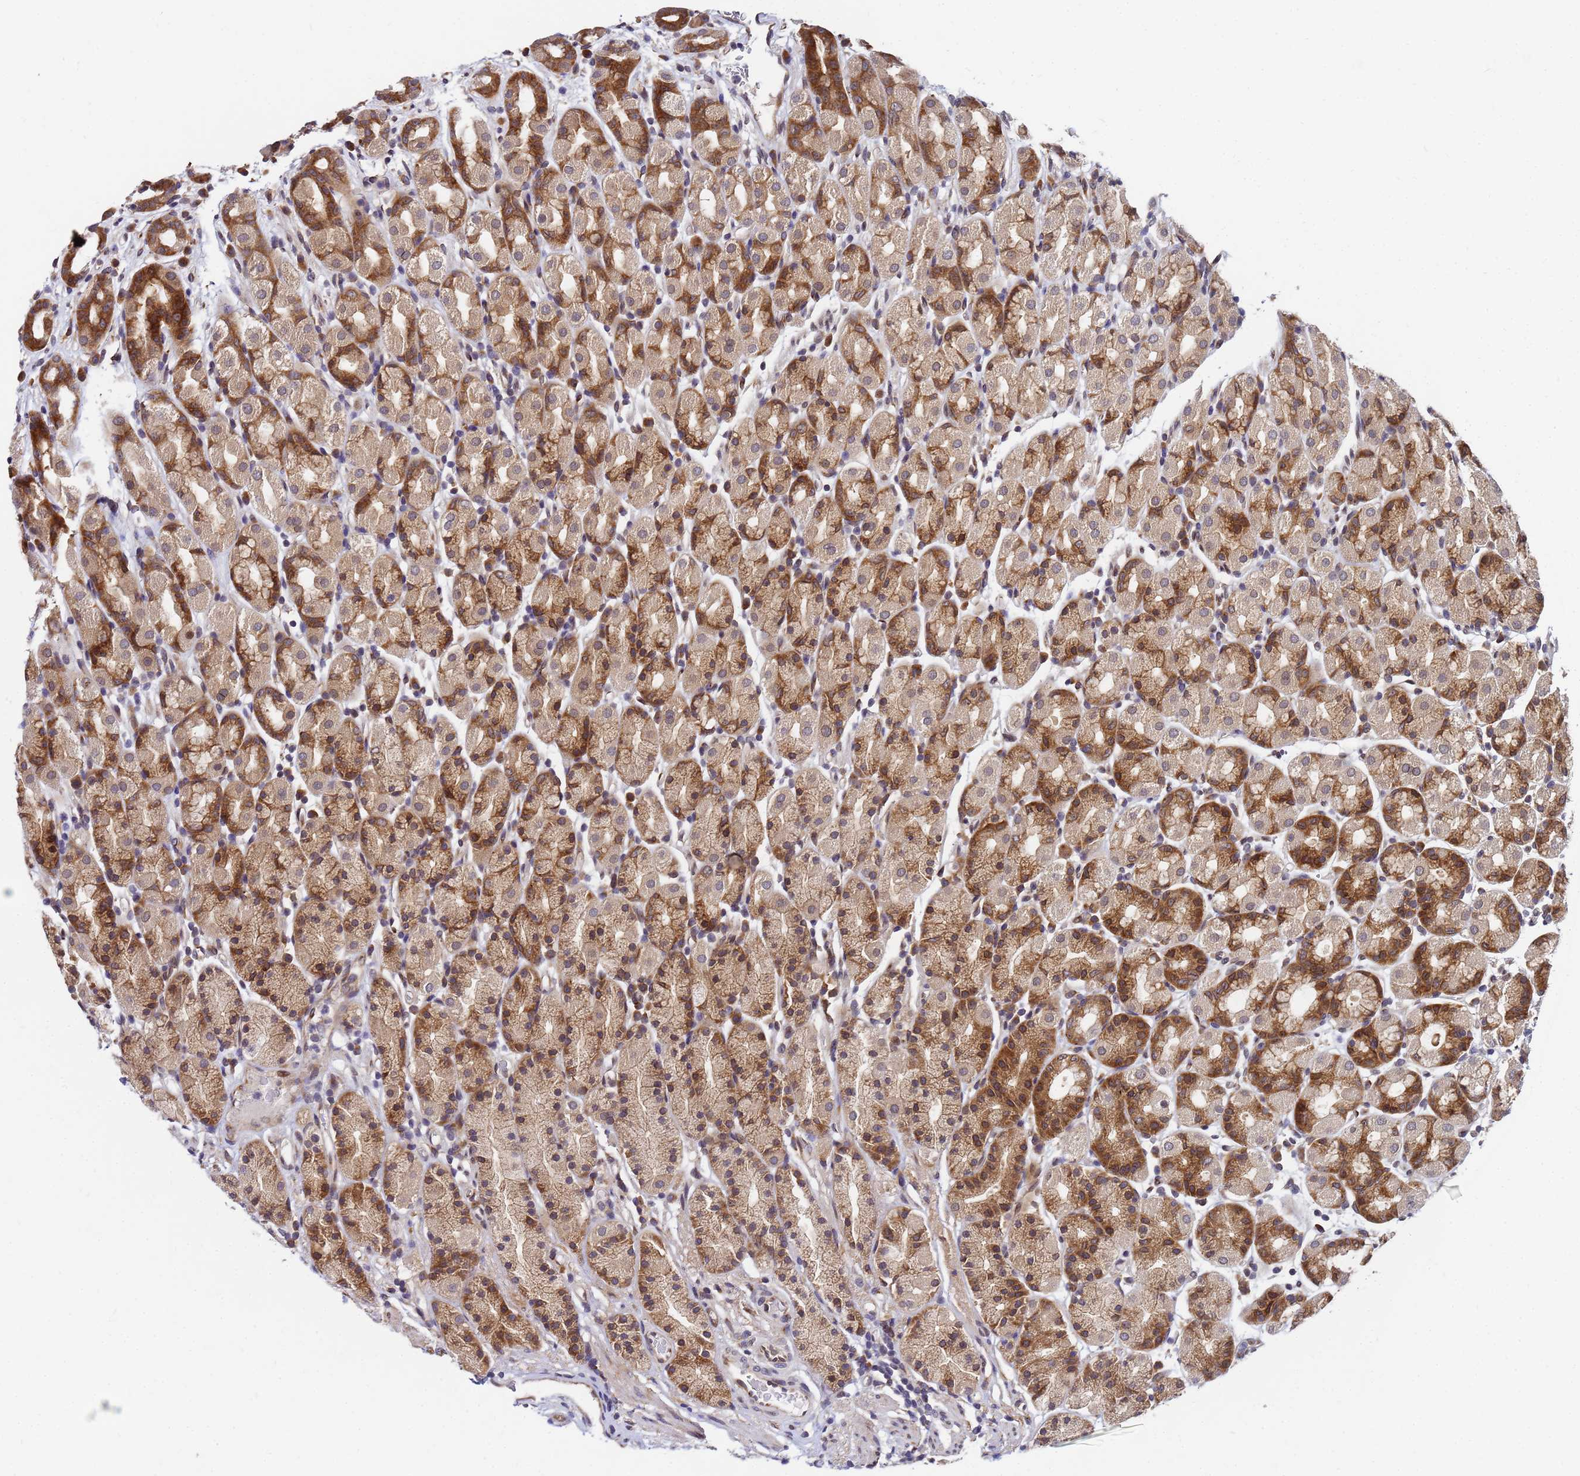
{"staining": {"intensity": "strong", "quantity": ">75%", "location": "cytoplasmic/membranous"}, "tissue": "stomach", "cell_type": "Glandular cells", "image_type": "normal", "snomed": [{"axis": "morphology", "description": "Normal tissue, NOS"}, {"axis": "topography", "description": "Stomach, upper"}, {"axis": "topography", "description": "Stomach, lower"}, {"axis": "topography", "description": "Small intestine"}], "caption": "Strong cytoplasmic/membranous positivity for a protein is appreciated in about >75% of glandular cells of normal stomach using IHC.", "gene": "UNC93B1", "patient": {"sex": "male", "age": 68}}